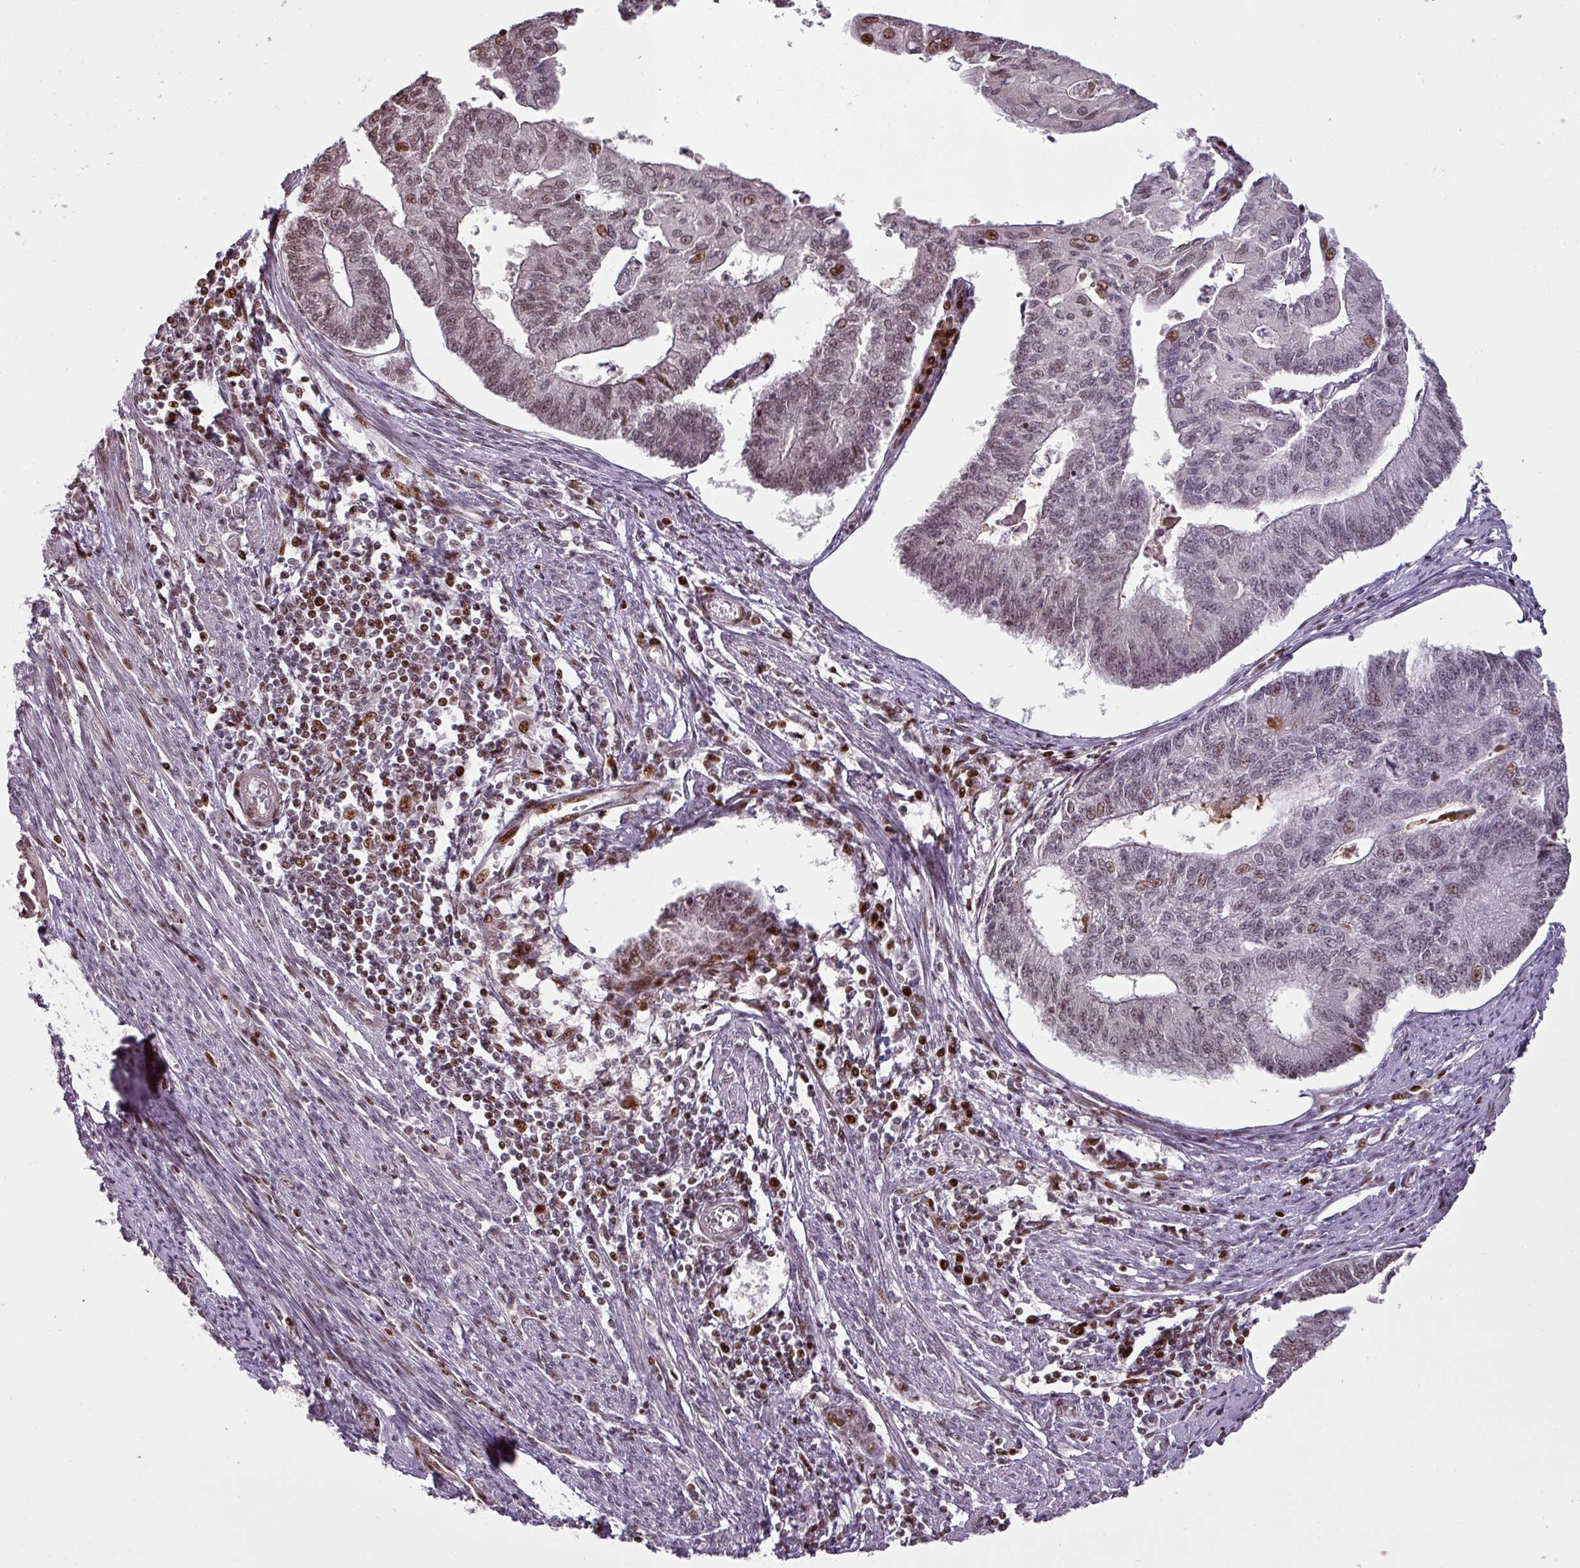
{"staining": {"intensity": "moderate", "quantity": "<25%", "location": "nuclear"}, "tissue": "endometrial cancer", "cell_type": "Tumor cells", "image_type": "cancer", "snomed": [{"axis": "morphology", "description": "Adenocarcinoma, NOS"}, {"axis": "topography", "description": "Endometrium"}], "caption": "Endometrial cancer (adenocarcinoma) was stained to show a protein in brown. There is low levels of moderate nuclear positivity in approximately <25% of tumor cells.", "gene": "MYSM1", "patient": {"sex": "female", "age": 56}}